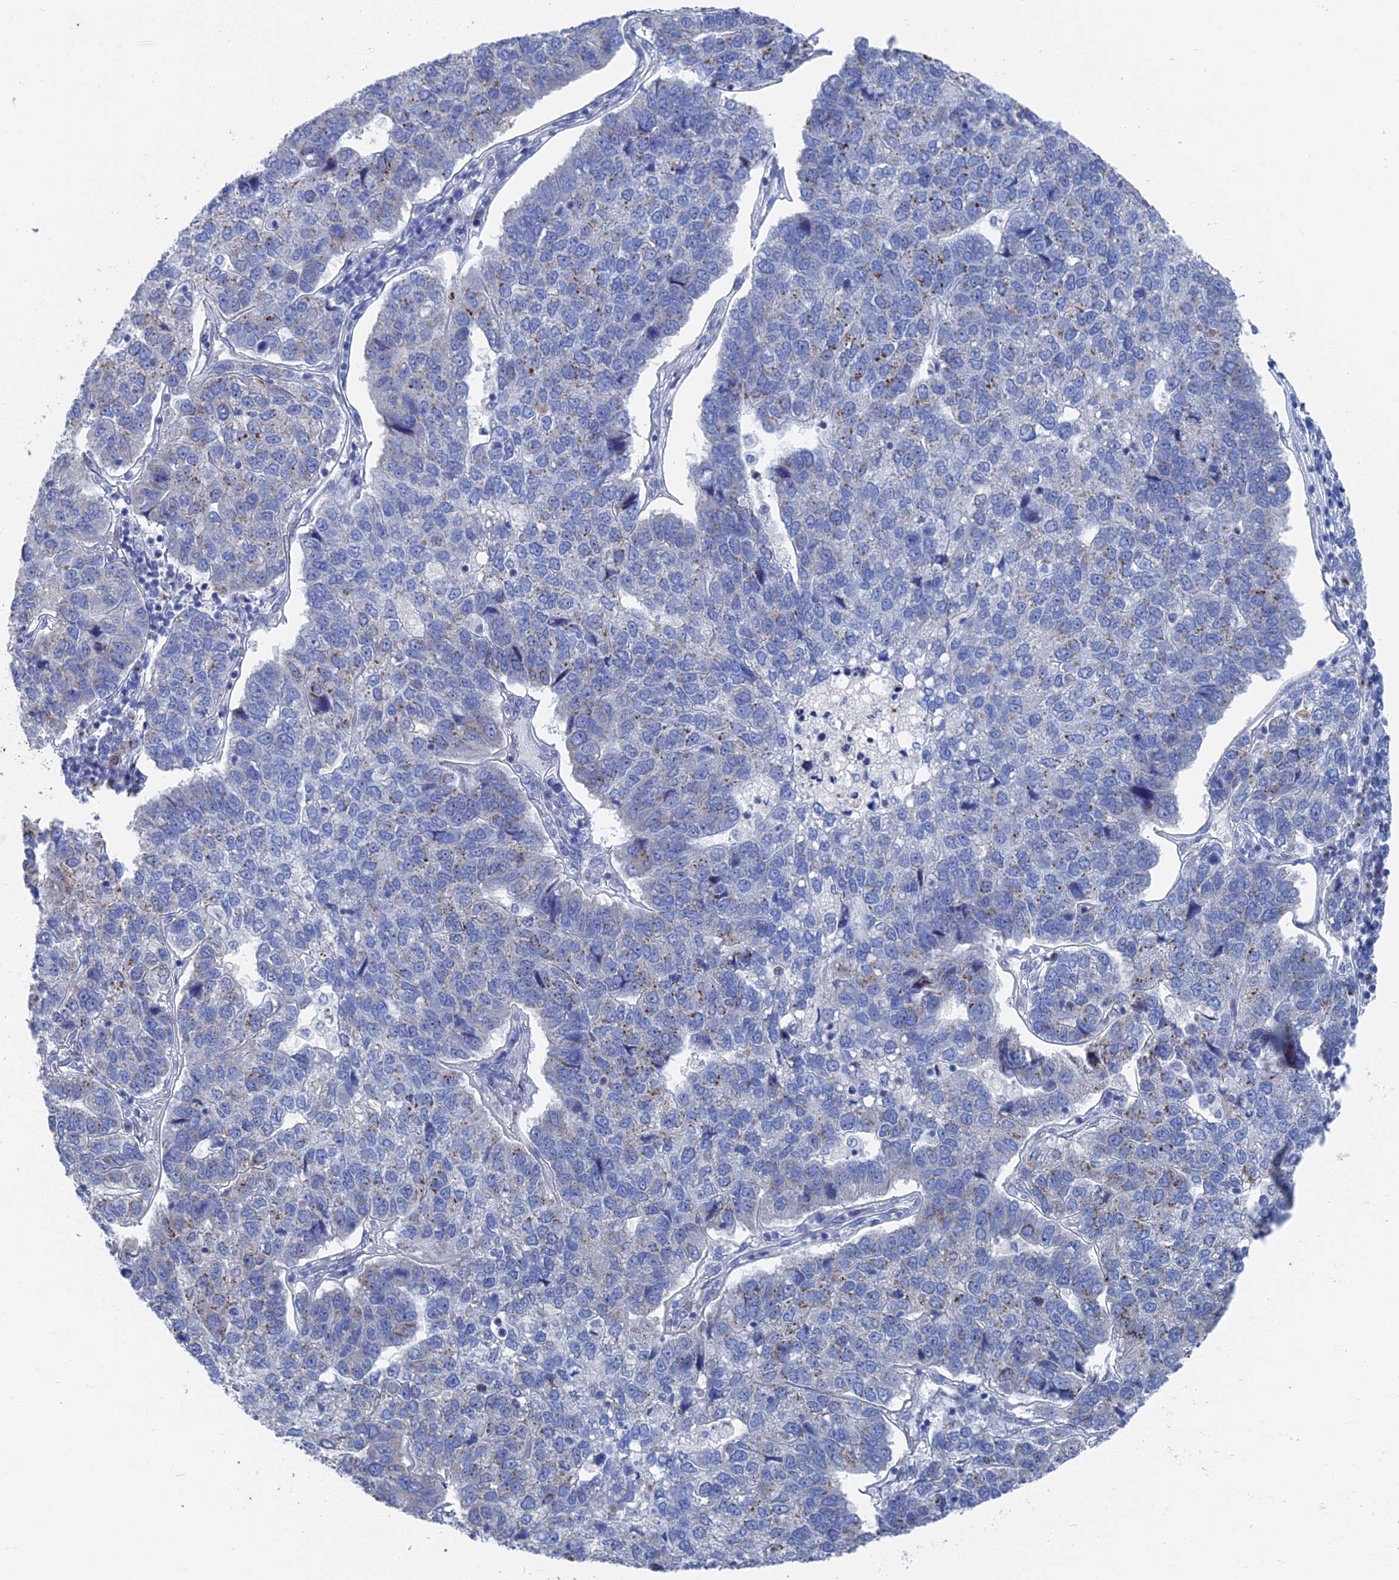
{"staining": {"intensity": "weak", "quantity": "<25%", "location": "cytoplasmic/membranous"}, "tissue": "pancreatic cancer", "cell_type": "Tumor cells", "image_type": "cancer", "snomed": [{"axis": "morphology", "description": "Adenocarcinoma, NOS"}, {"axis": "topography", "description": "Pancreas"}], "caption": "High magnification brightfield microscopy of pancreatic cancer (adenocarcinoma) stained with DAB (3,3'-diaminobenzidine) (brown) and counterstained with hematoxylin (blue): tumor cells show no significant staining.", "gene": "MTRF1", "patient": {"sex": "female", "age": 61}}